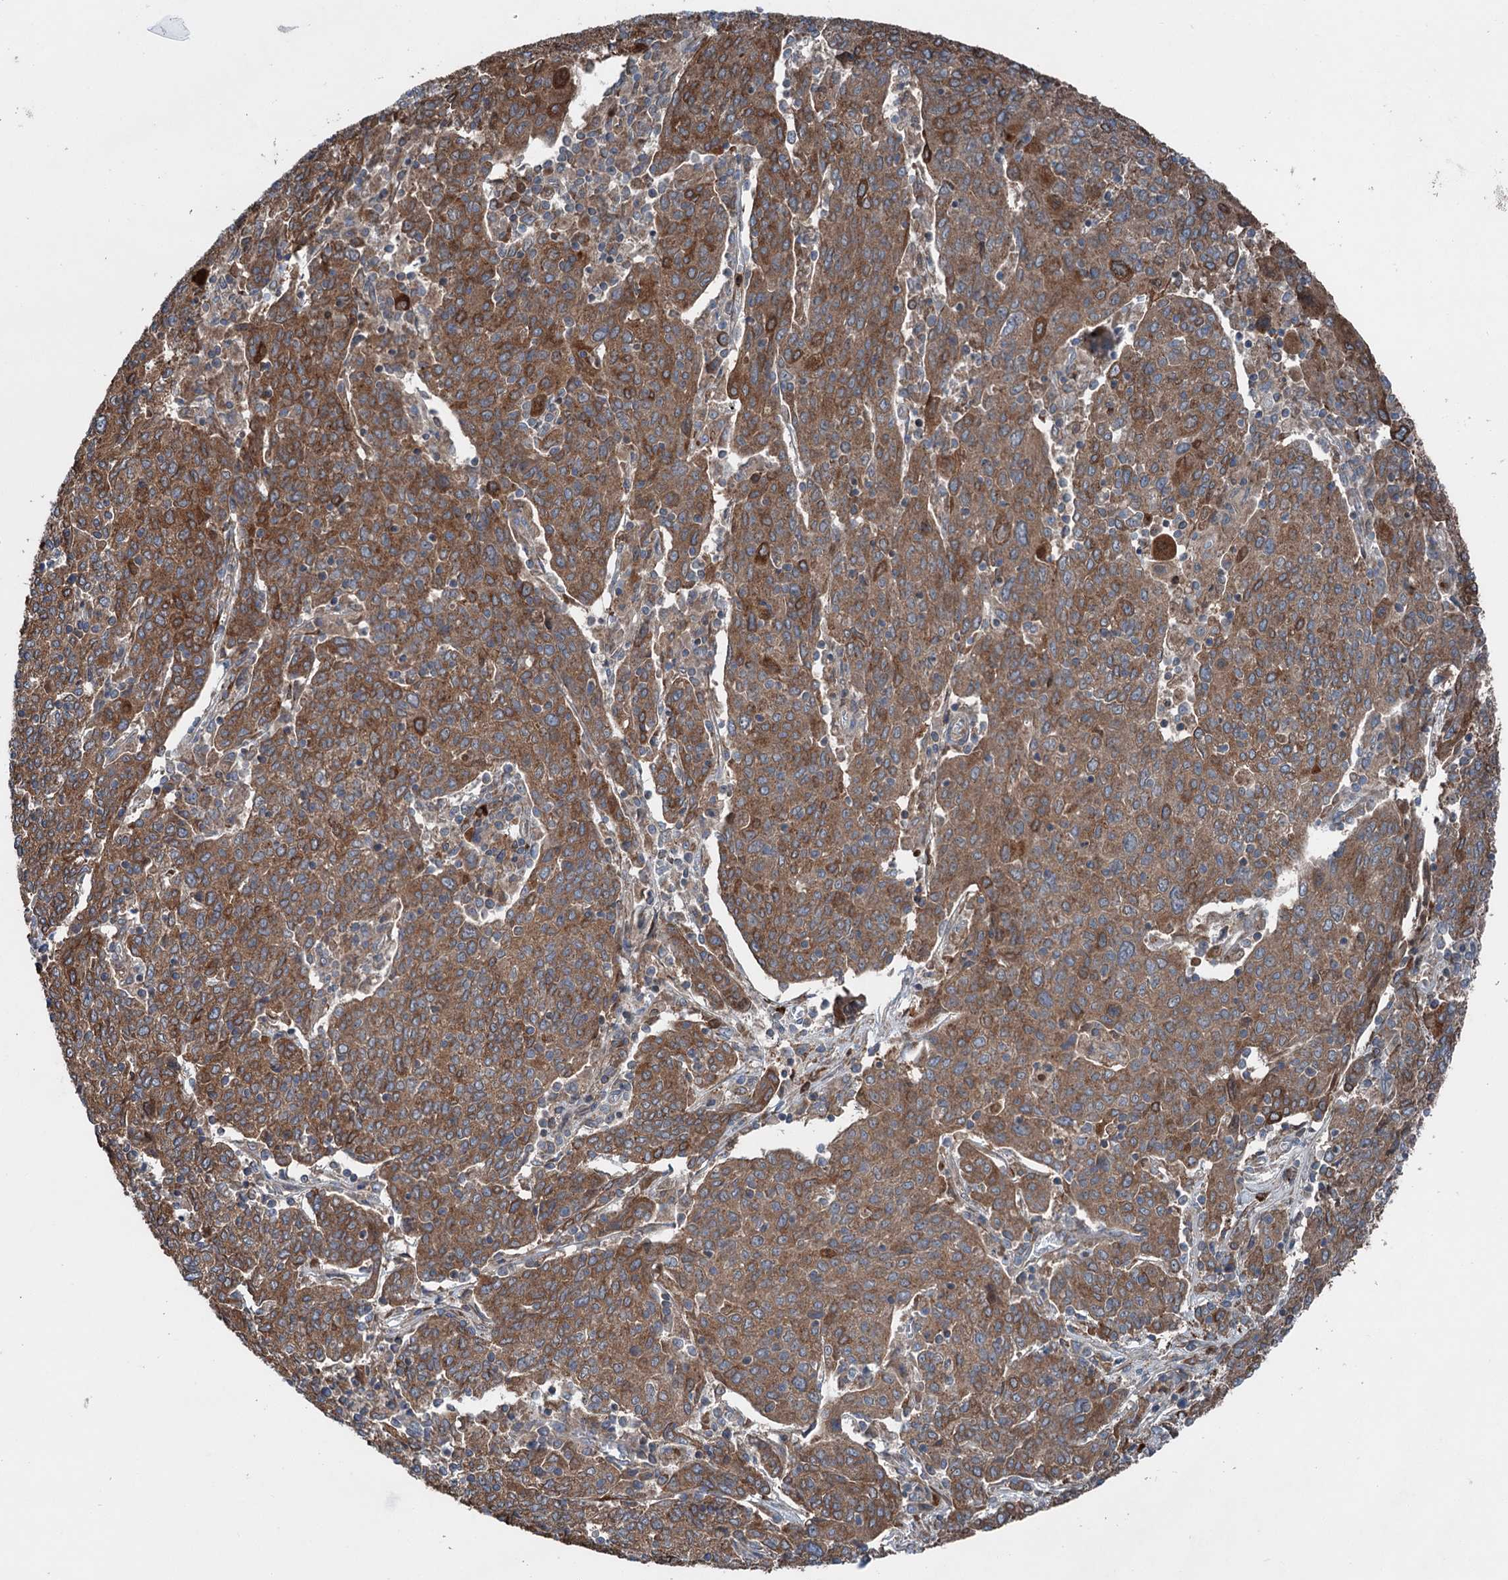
{"staining": {"intensity": "moderate", "quantity": ">75%", "location": "cytoplasmic/membranous"}, "tissue": "cervical cancer", "cell_type": "Tumor cells", "image_type": "cancer", "snomed": [{"axis": "morphology", "description": "Squamous cell carcinoma, NOS"}, {"axis": "topography", "description": "Cervix"}], "caption": "High-power microscopy captured an immunohistochemistry (IHC) photomicrograph of cervical squamous cell carcinoma, revealing moderate cytoplasmic/membranous positivity in about >75% of tumor cells.", "gene": "CALCOCO1", "patient": {"sex": "female", "age": 67}}